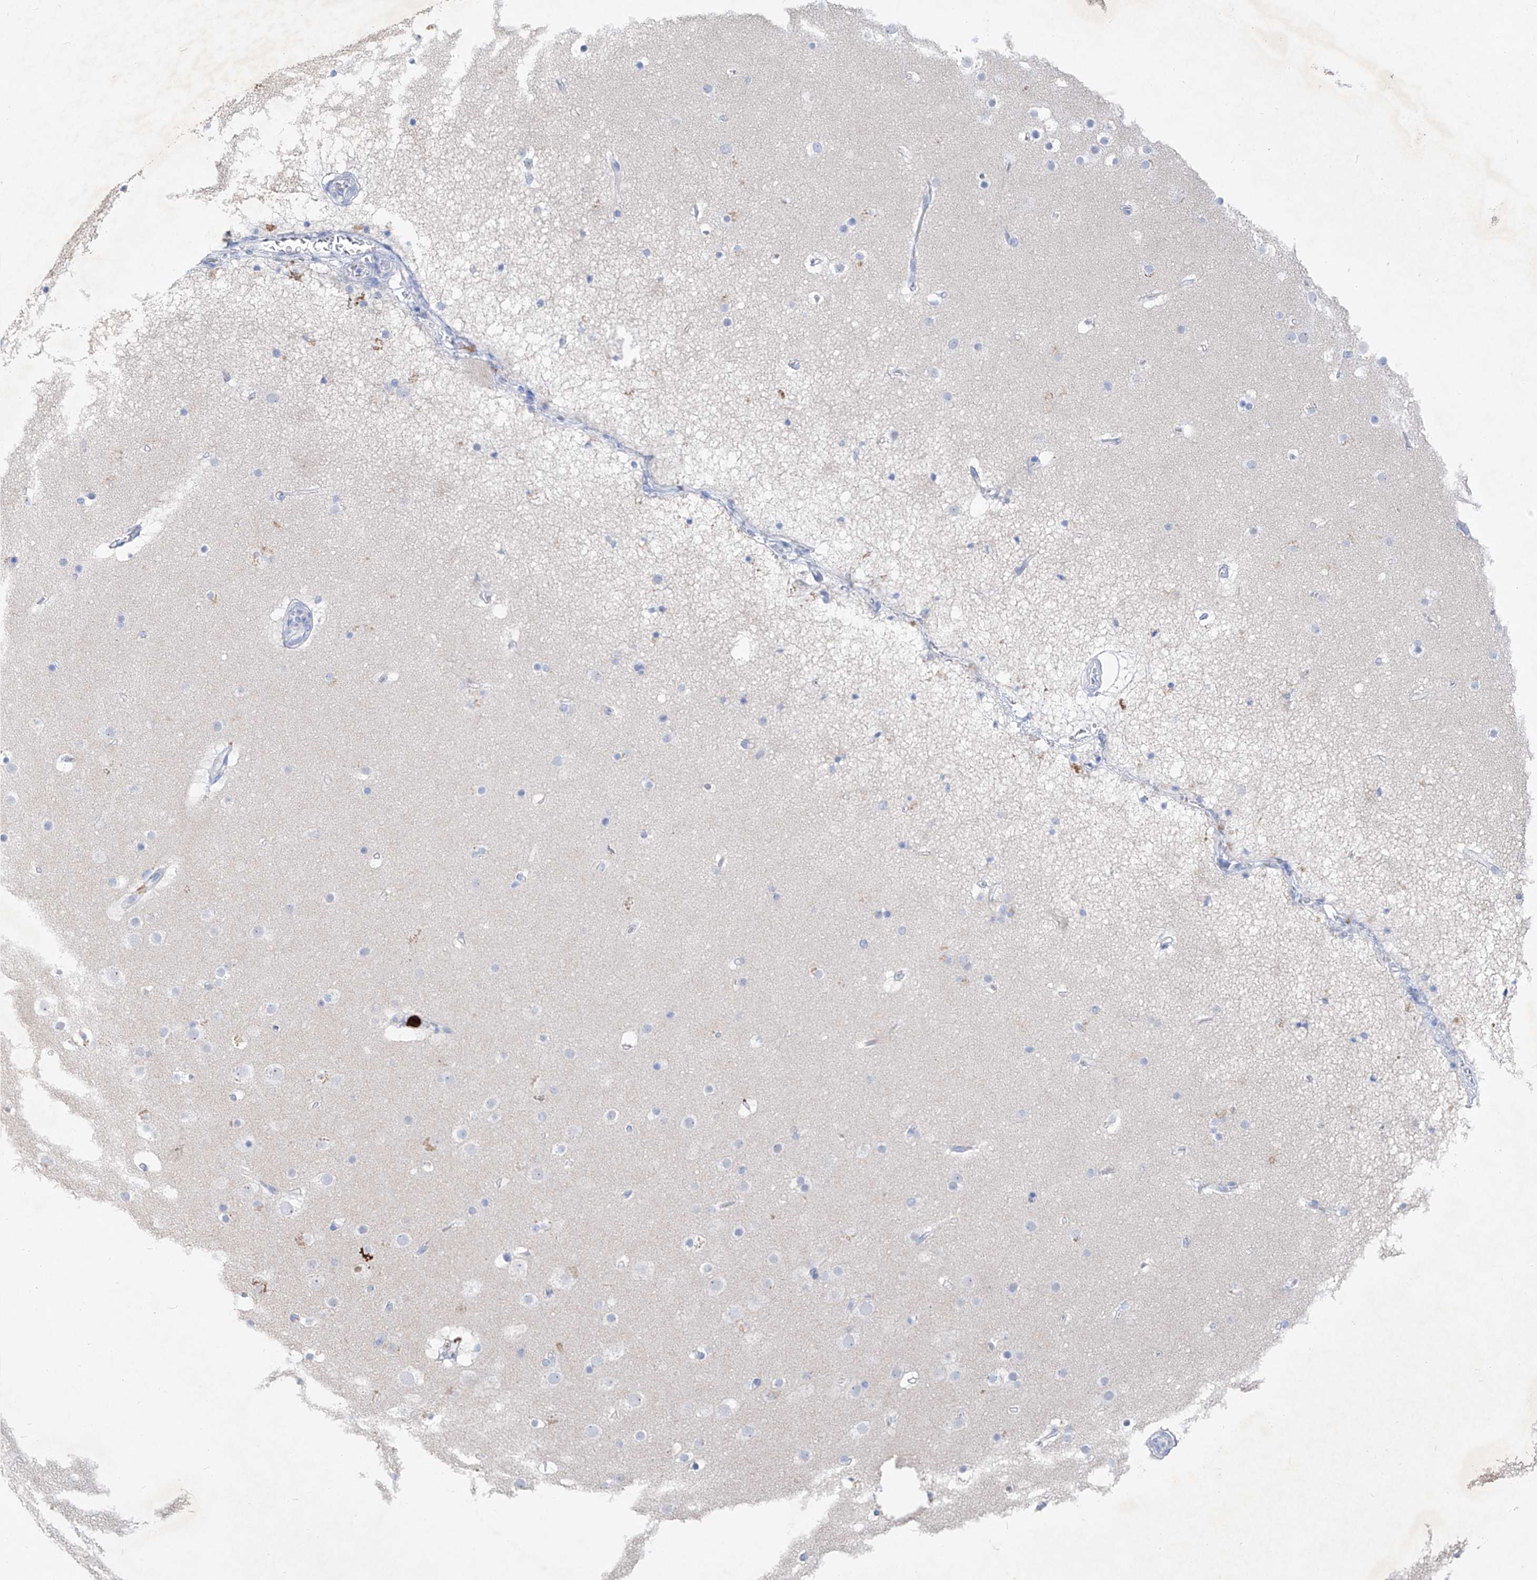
{"staining": {"intensity": "negative", "quantity": "none", "location": "none"}, "tissue": "cerebral cortex", "cell_type": "Endothelial cells", "image_type": "normal", "snomed": [{"axis": "morphology", "description": "Normal tissue, NOS"}, {"axis": "topography", "description": "Cerebral cortex"}], "caption": "The histopathology image exhibits no staining of endothelial cells in unremarkable cerebral cortex.", "gene": "FRS3", "patient": {"sex": "male", "age": 57}}